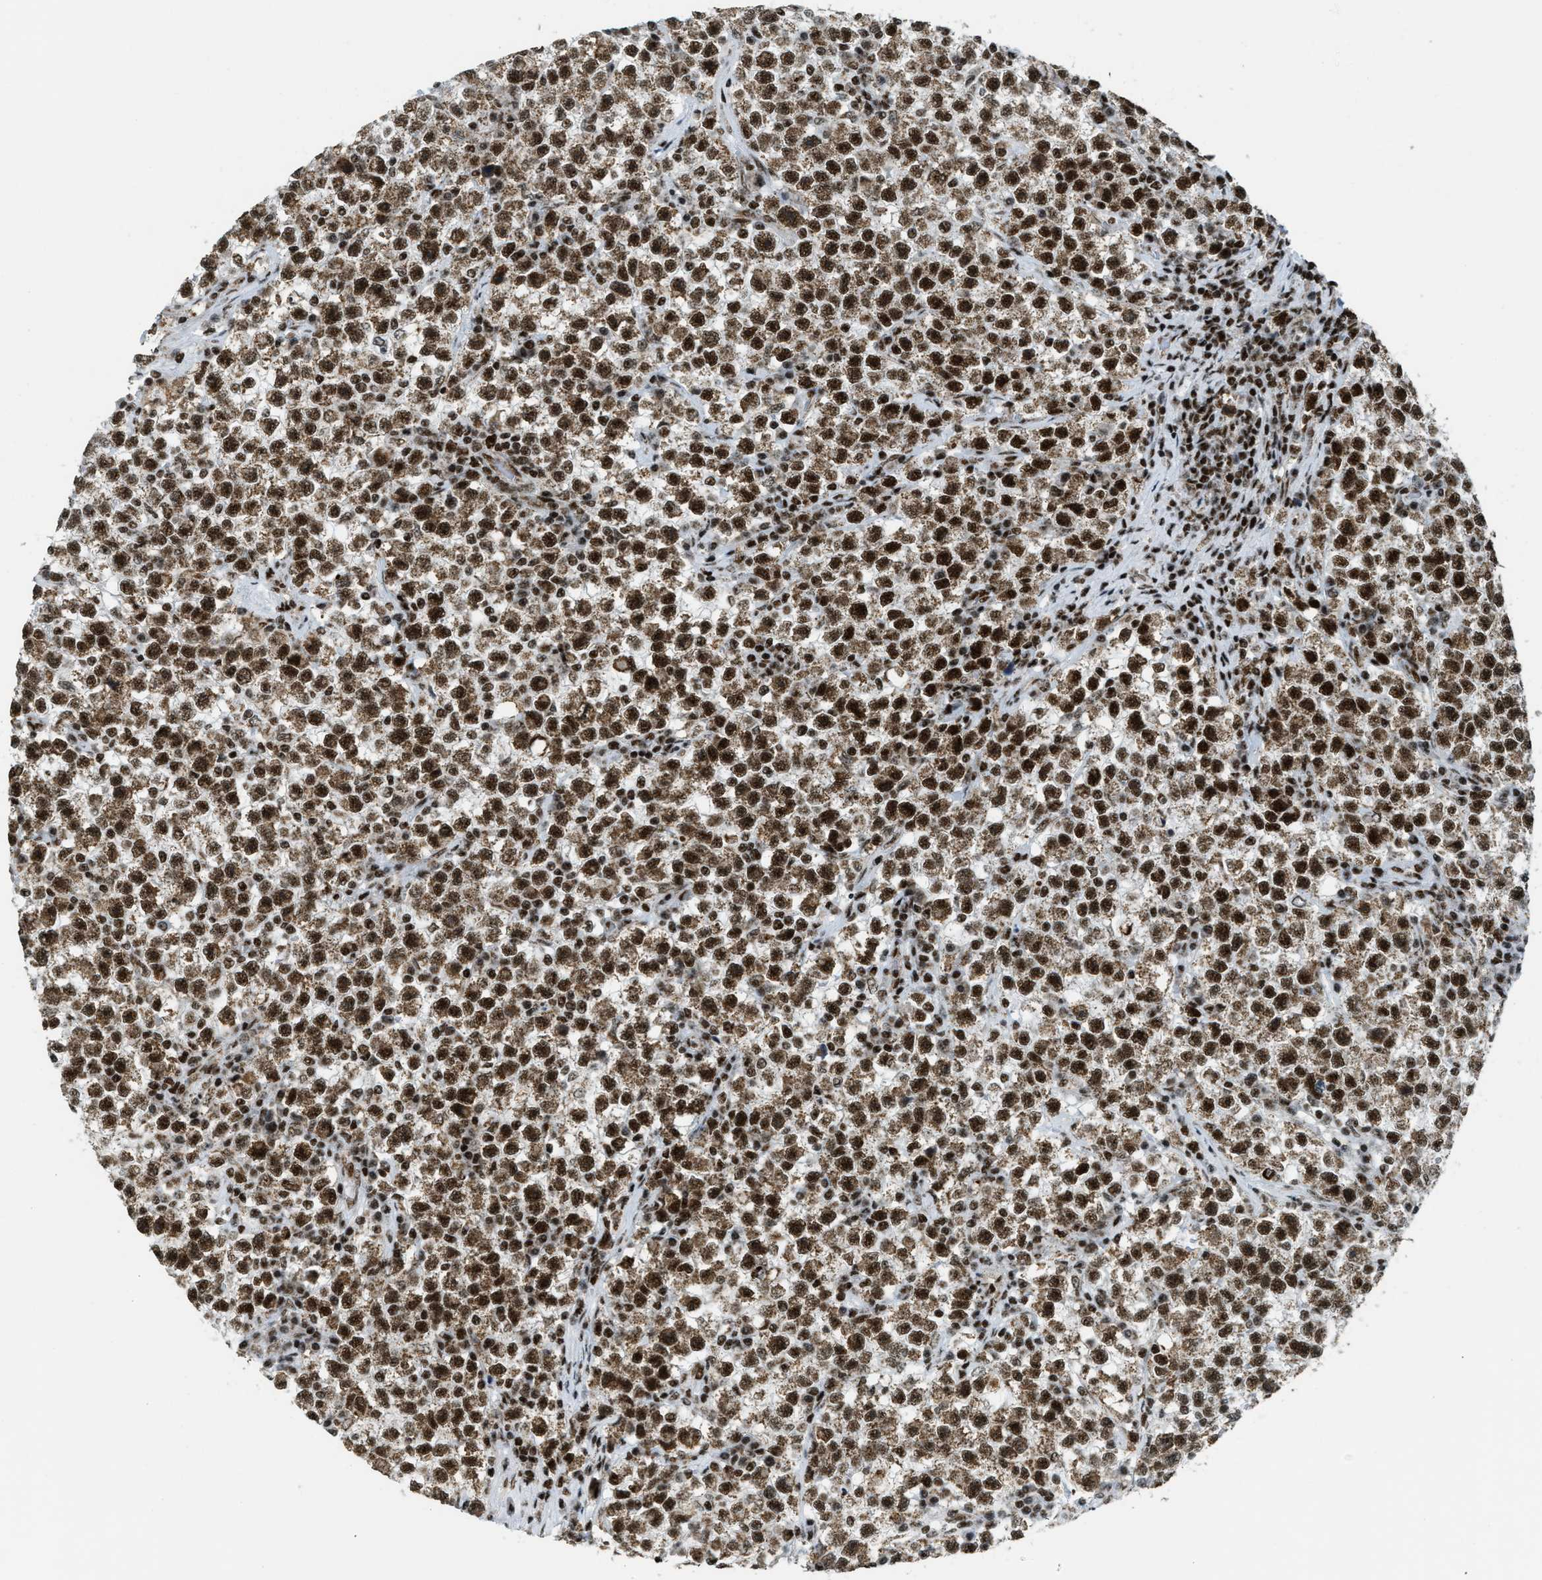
{"staining": {"intensity": "strong", "quantity": ">75%", "location": "cytoplasmic/membranous,nuclear"}, "tissue": "testis cancer", "cell_type": "Tumor cells", "image_type": "cancer", "snomed": [{"axis": "morphology", "description": "Seminoma, NOS"}, {"axis": "topography", "description": "Testis"}], "caption": "Immunohistochemical staining of human testis cancer (seminoma) reveals high levels of strong cytoplasmic/membranous and nuclear staining in approximately >75% of tumor cells. The staining is performed using DAB (3,3'-diaminobenzidine) brown chromogen to label protein expression. The nuclei are counter-stained blue using hematoxylin.", "gene": "GABPB1", "patient": {"sex": "male", "age": 22}}